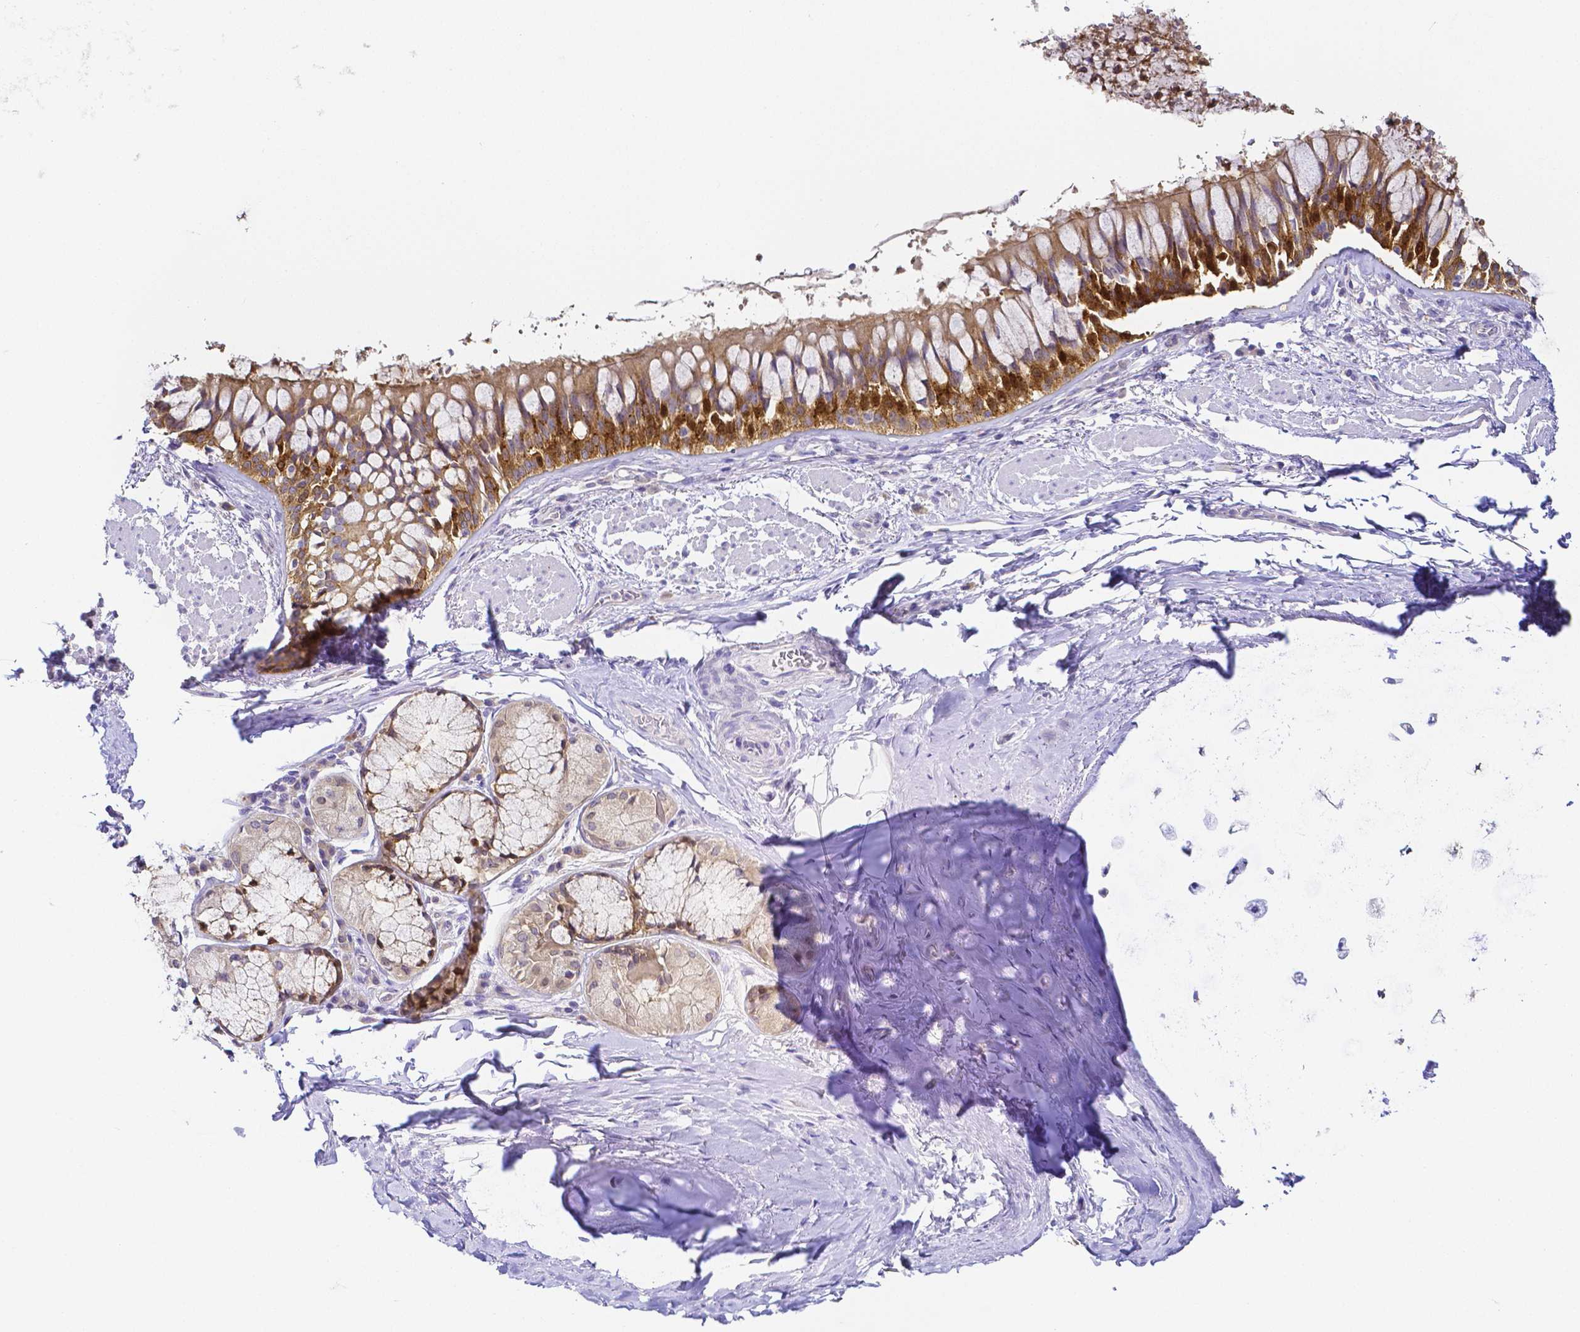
{"staining": {"intensity": "negative", "quantity": "none", "location": "none"}, "tissue": "adipose tissue", "cell_type": "Adipocytes", "image_type": "normal", "snomed": [{"axis": "morphology", "description": "Normal tissue, NOS"}, {"axis": "topography", "description": "Cartilage tissue"}, {"axis": "topography", "description": "Bronchus"}], "caption": "High magnification brightfield microscopy of benign adipose tissue stained with DAB (3,3'-diaminobenzidine) (brown) and counterstained with hematoxylin (blue): adipocytes show no significant expression. Brightfield microscopy of immunohistochemistry stained with DAB (brown) and hematoxylin (blue), captured at high magnification.", "gene": "PKP3", "patient": {"sex": "male", "age": 64}}